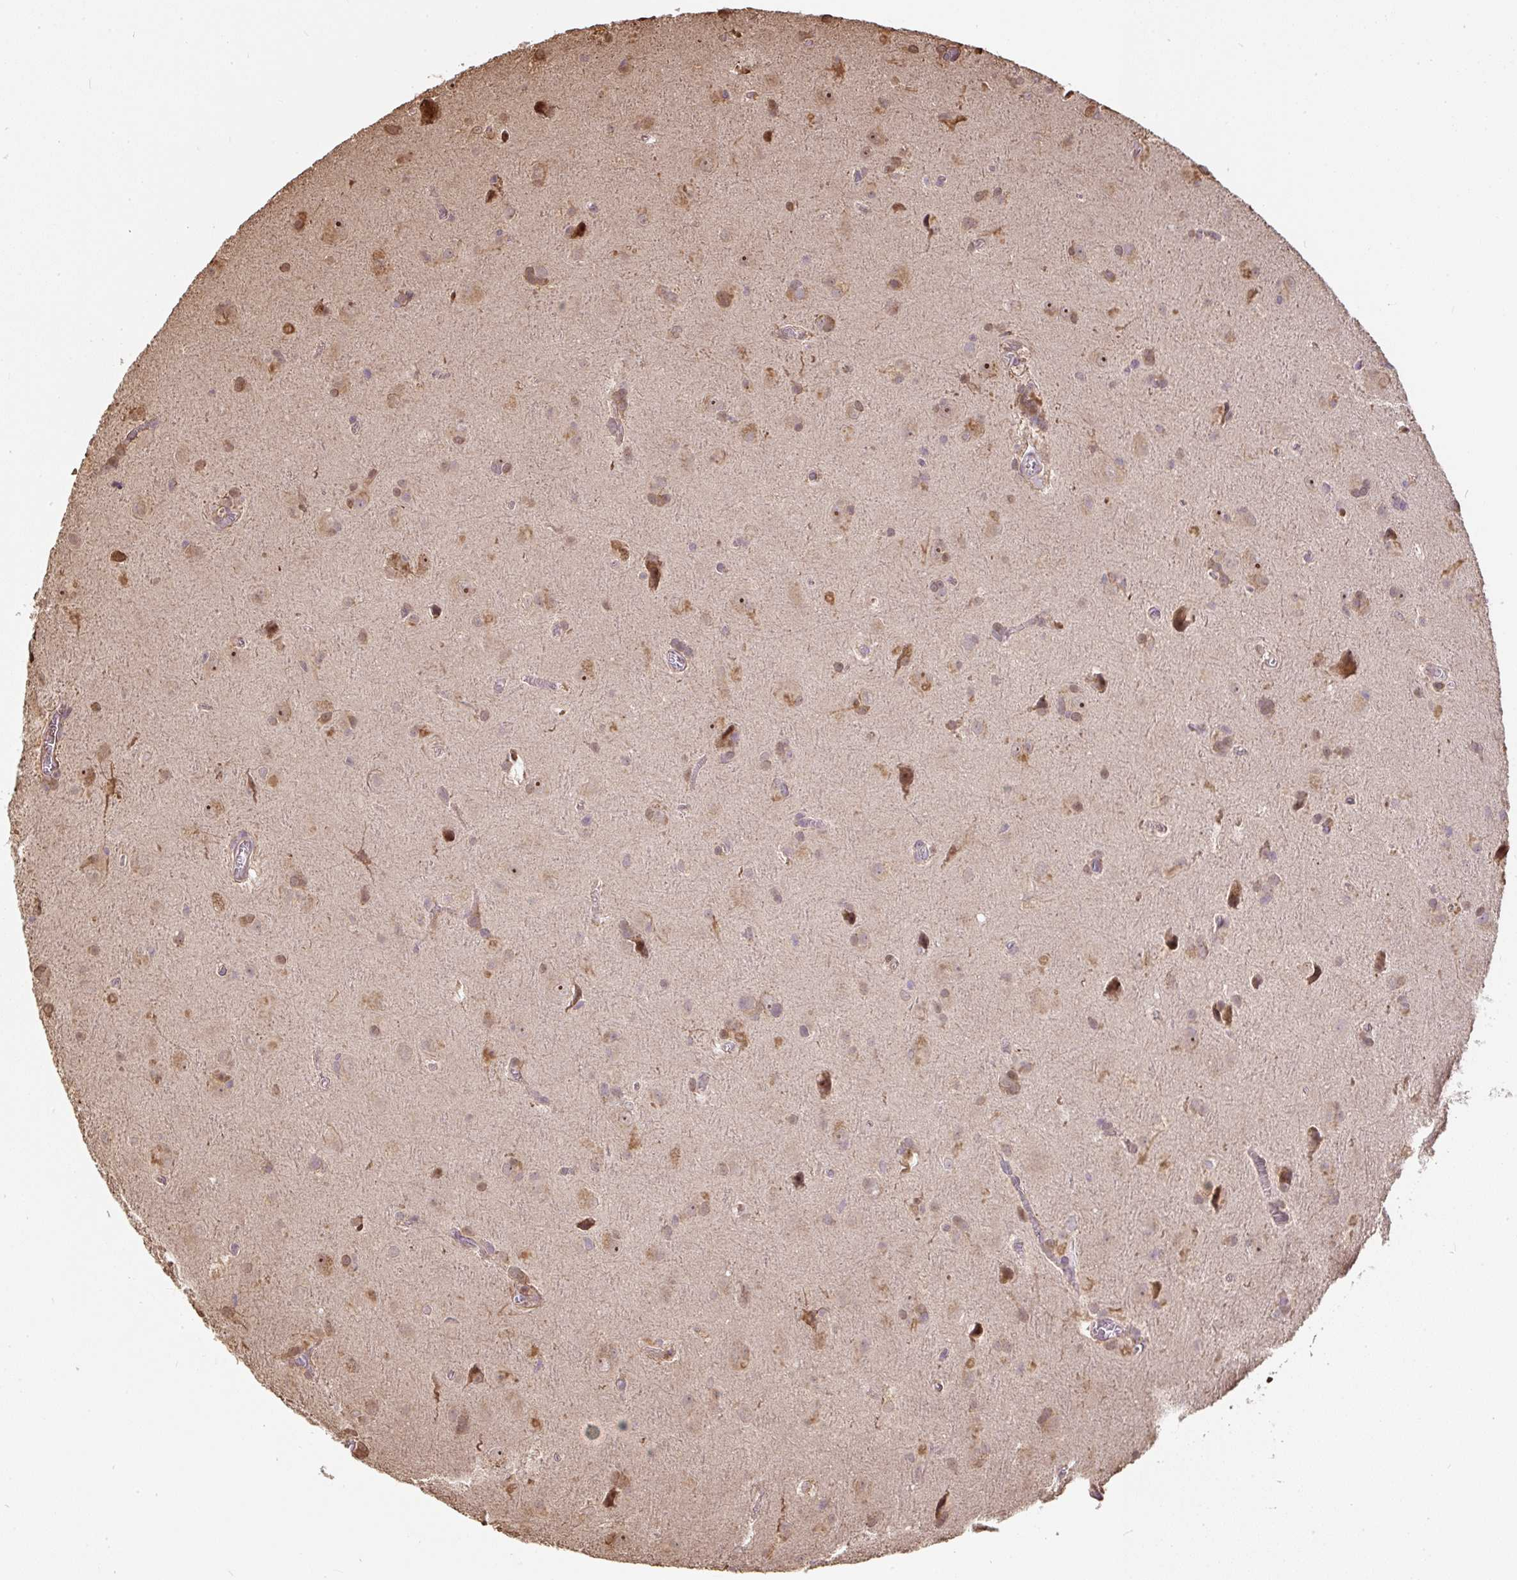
{"staining": {"intensity": "moderate", "quantity": "<25%", "location": "cytoplasmic/membranous"}, "tissue": "glioma", "cell_type": "Tumor cells", "image_type": "cancer", "snomed": [{"axis": "morphology", "description": "Glioma, malignant, Low grade"}, {"axis": "topography", "description": "Brain"}], "caption": "Glioma stained with DAB immunohistochemistry (IHC) reveals low levels of moderate cytoplasmic/membranous expression in approximately <25% of tumor cells.", "gene": "PUS7L", "patient": {"sex": "male", "age": 58}}